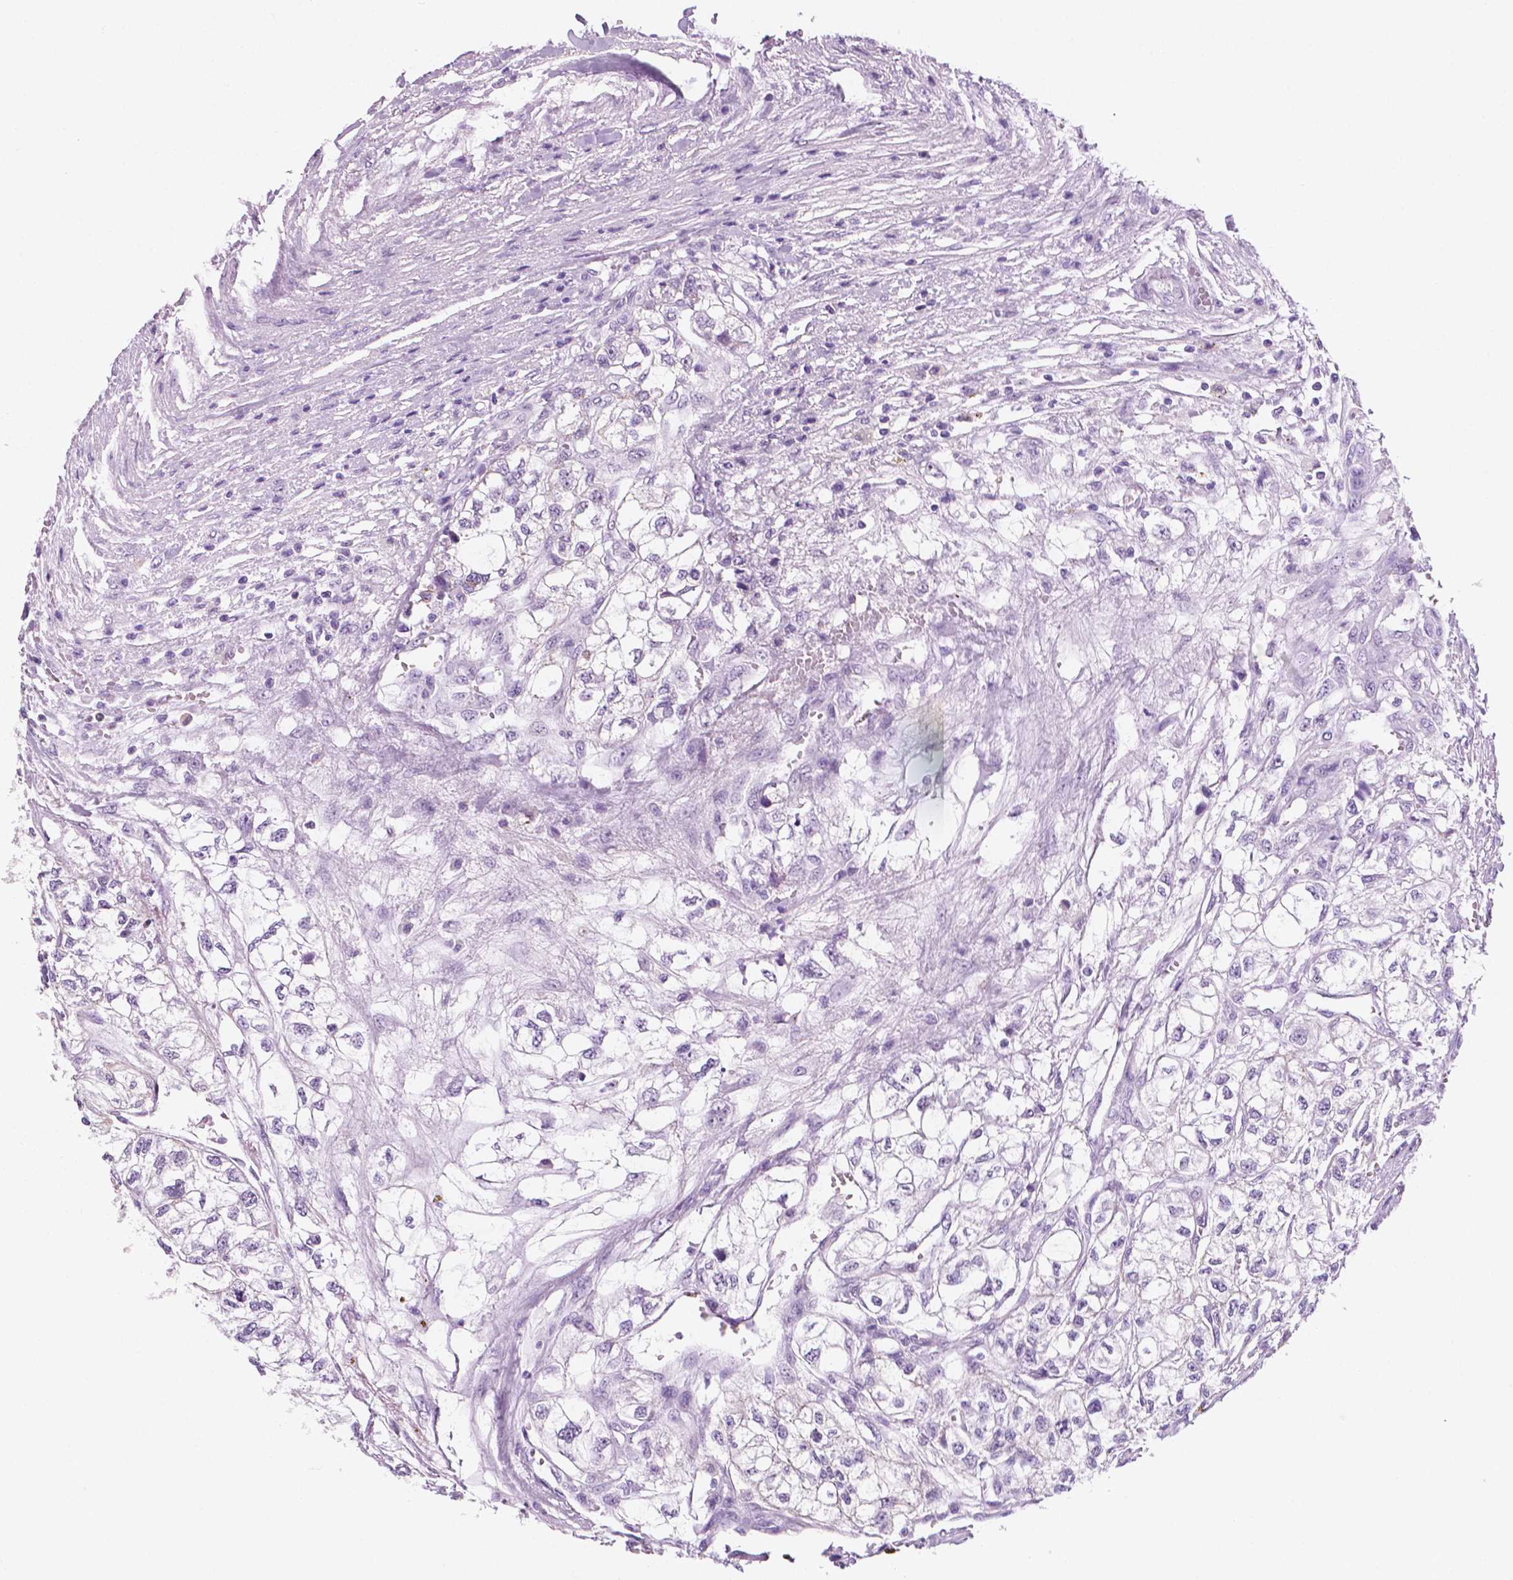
{"staining": {"intensity": "weak", "quantity": "<25%", "location": "cytoplasmic/membranous"}, "tissue": "renal cancer", "cell_type": "Tumor cells", "image_type": "cancer", "snomed": [{"axis": "morphology", "description": "Adenocarcinoma, NOS"}, {"axis": "topography", "description": "Kidney"}], "caption": "Immunohistochemistry of renal adenocarcinoma shows no positivity in tumor cells.", "gene": "PPL", "patient": {"sex": "male", "age": 56}}